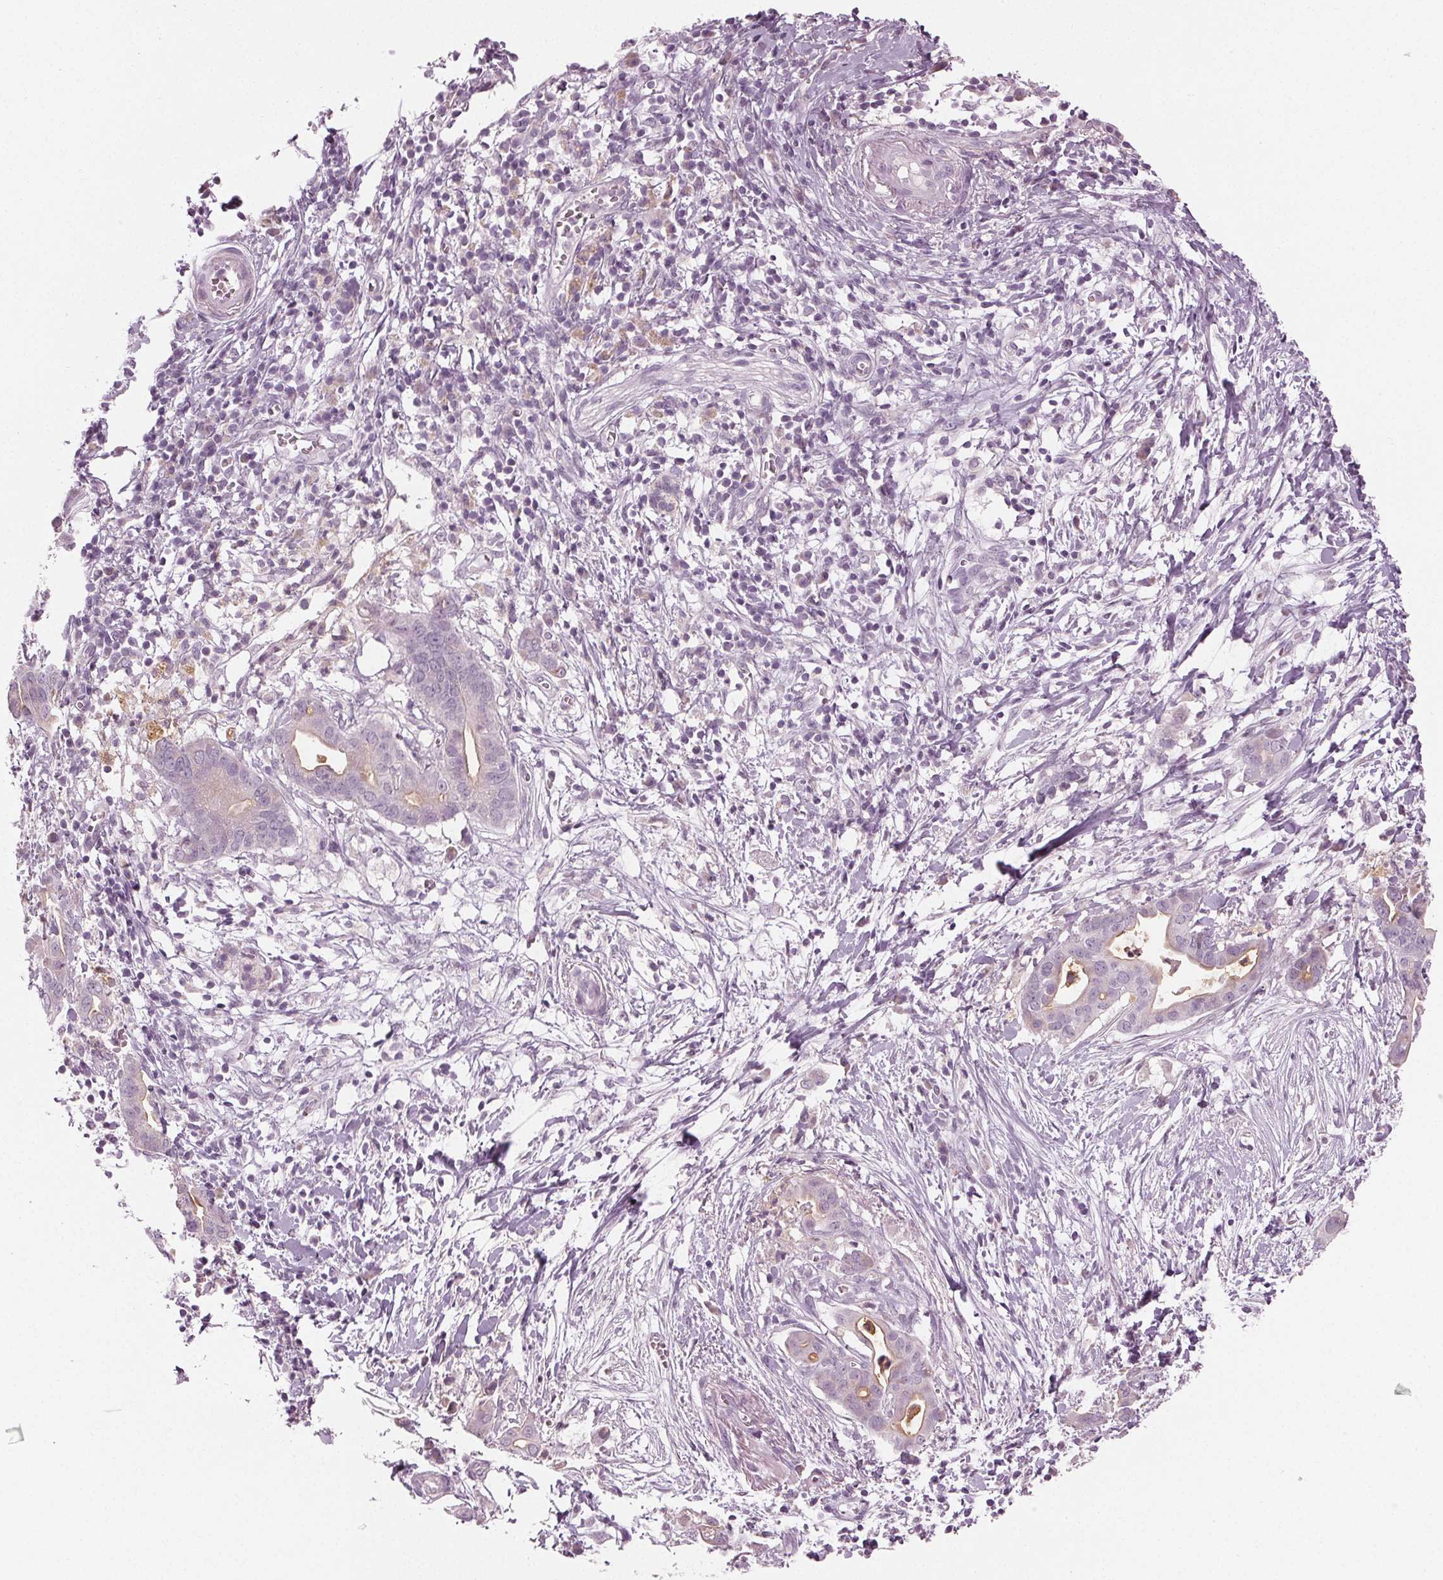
{"staining": {"intensity": "weak", "quantity": "<25%", "location": "cytoplasmic/membranous"}, "tissue": "pancreatic cancer", "cell_type": "Tumor cells", "image_type": "cancer", "snomed": [{"axis": "morphology", "description": "Adenocarcinoma, NOS"}, {"axis": "topography", "description": "Pancreas"}], "caption": "This histopathology image is of pancreatic cancer (adenocarcinoma) stained with IHC to label a protein in brown with the nuclei are counter-stained blue. There is no expression in tumor cells.", "gene": "PRAP1", "patient": {"sex": "male", "age": 61}}